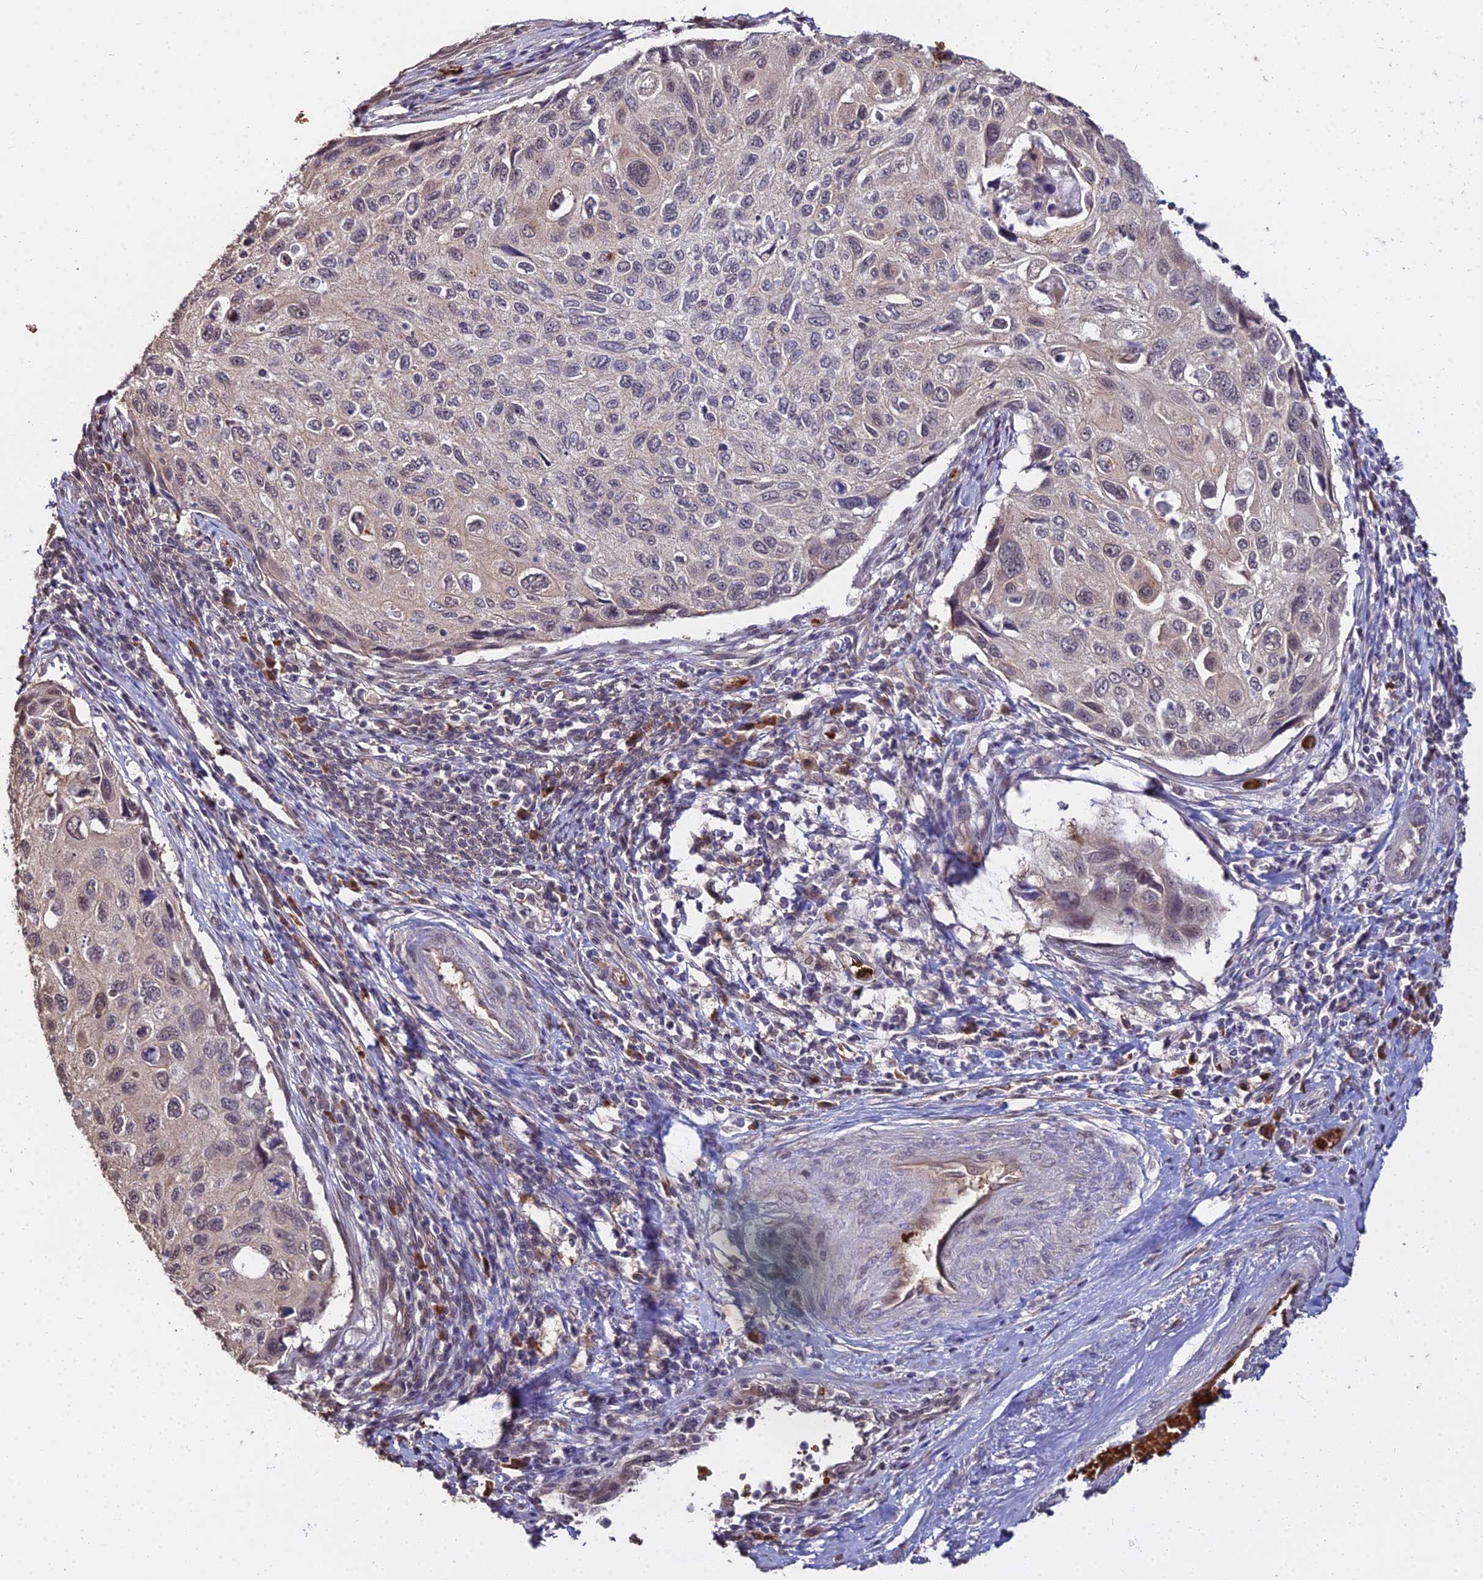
{"staining": {"intensity": "weak", "quantity": "<25%", "location": "nuclear"}, "tissue": "cervical cancer", "cell_type": "Tumor cells", "image_type": "cancer", "snomed": [{"axis": "morphology", "description": "Squamous cell carcinoma, NOS"}, {"axis": "topography", "description": "Cervix"}], "caption": "There is no significant expression in tumor cells of cervical squamous cell carcinoma.", "gene": "ZDBF2", "patient": {"sex": "female", "age": 70}}